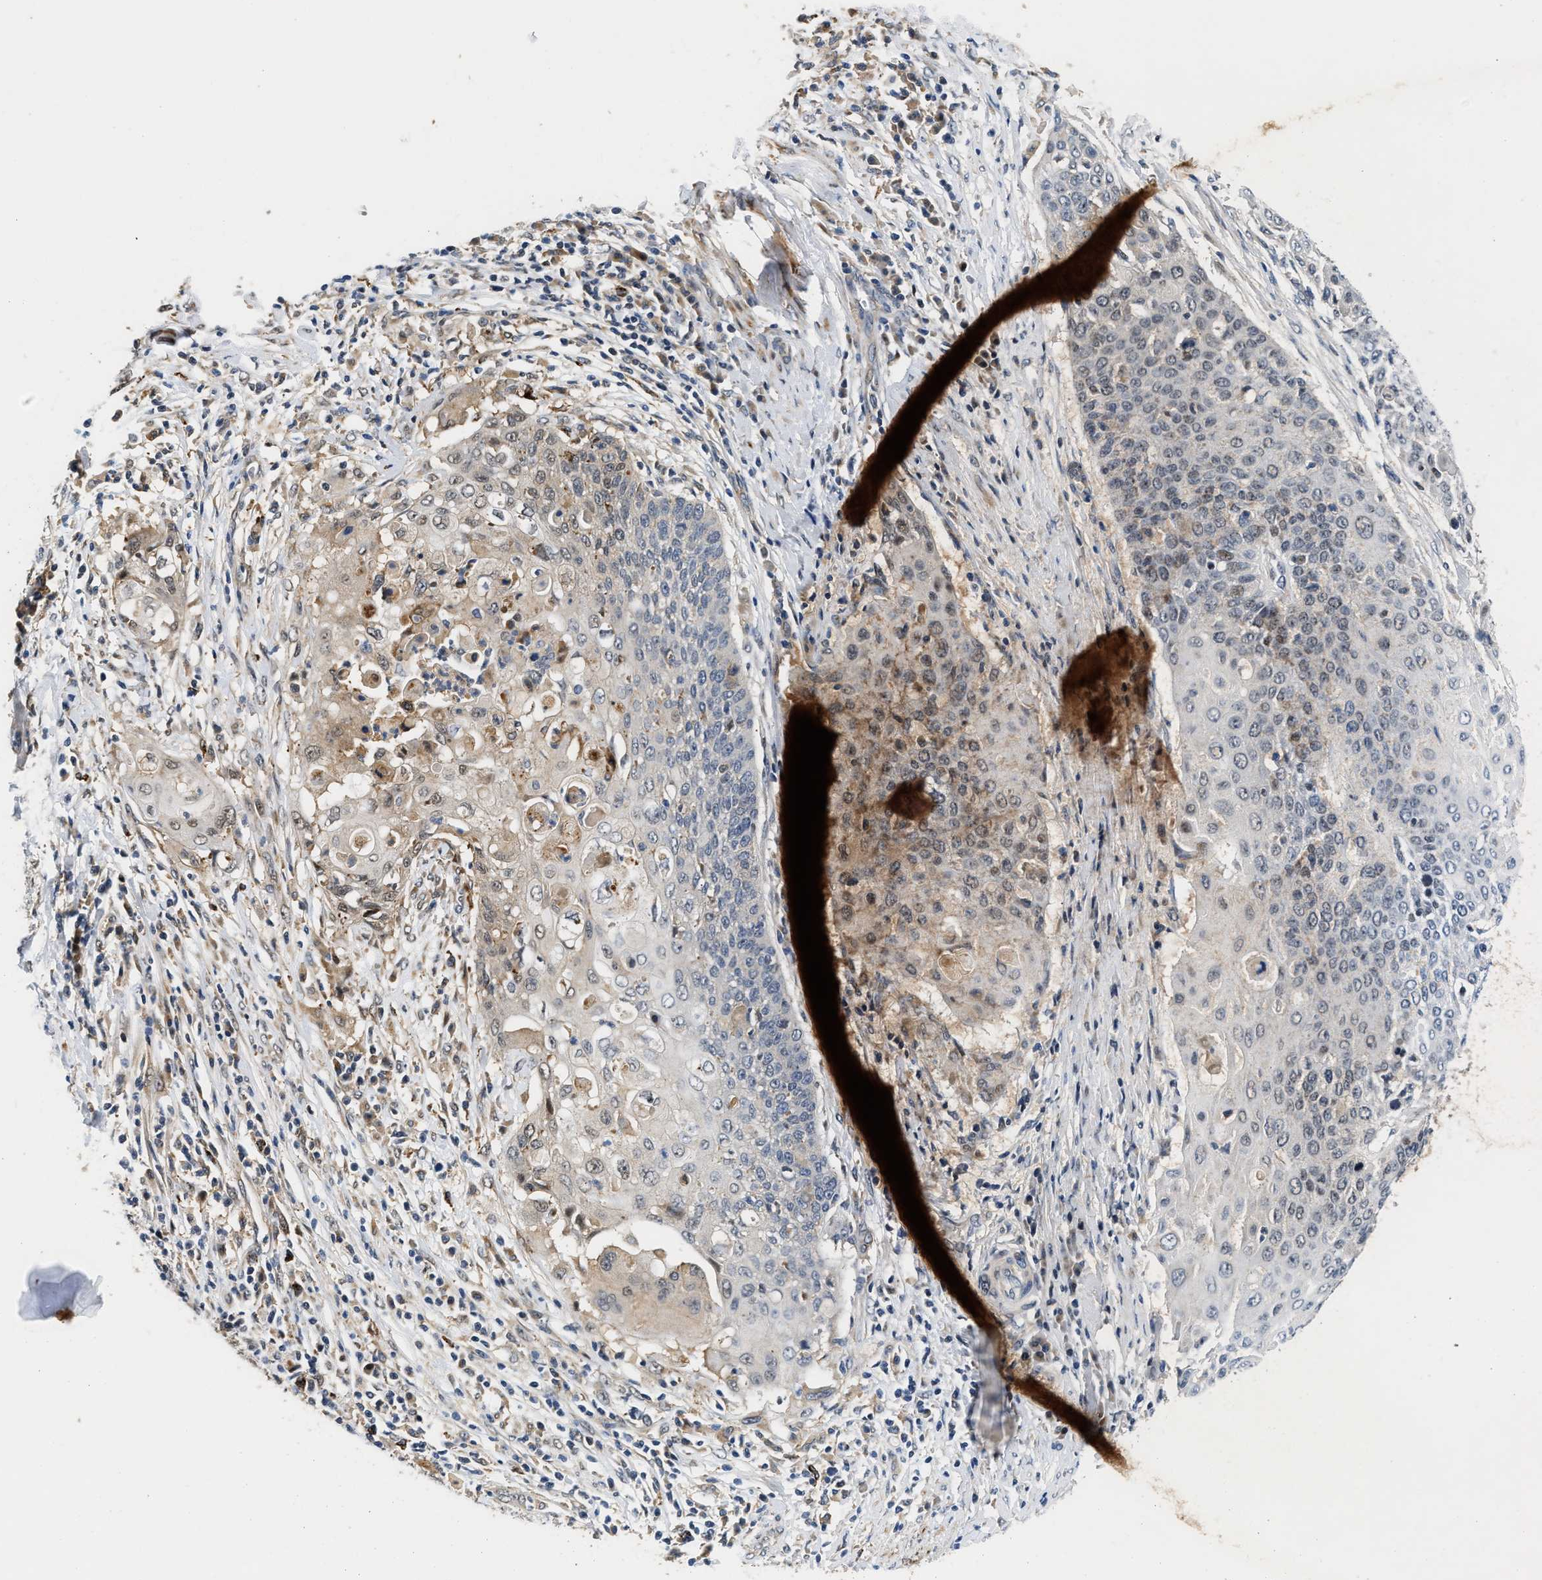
{"staining": {"intensity": "weak", "quantity": "25%-75%", "location": "cytoplasmic/membranous,nuclear"}, "tissue": "cervical cancer", "cell_type": "Tumor cells", "image_type": "cancer", "snomed": [{"axis": "morphology", "description": "Squamous cell carcinoma, NOS"}, {"axis": "topography", "description": "Cervix"}], "caption": "Cervical cancer (squamous cell carcinoma) was stained to show a protein in brown. There is low levels of weak cytoplasmic/membranous and nuclear positivity in approximately 25%-75% of tumor cells.", "gene": "LARP6", "patient": {"sex": "female", "age": 39}}